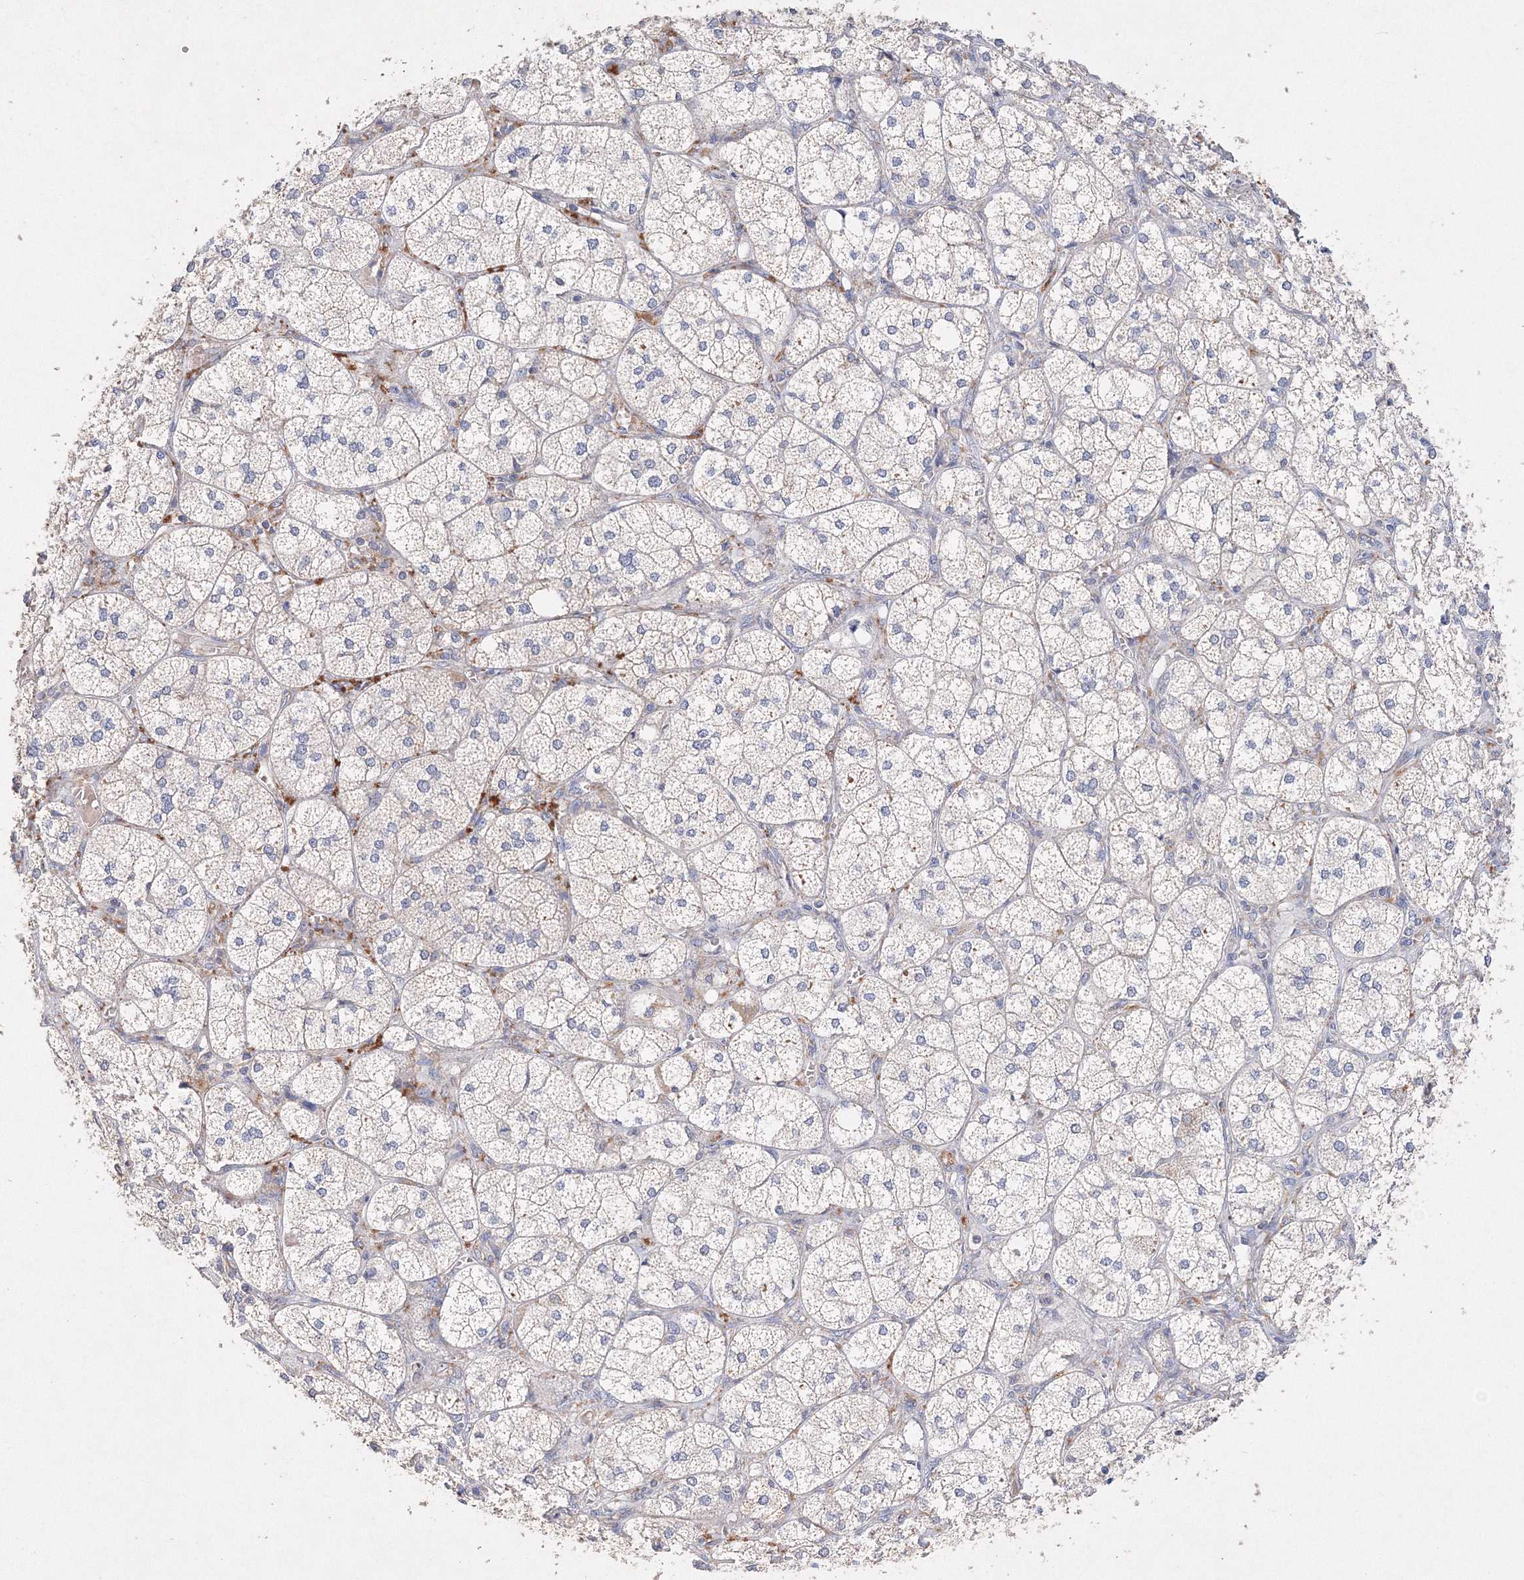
{"staining": {"intensity": "moderate", "quantity": "<25%", "location": "cytoplasmic/membranous"}, "tissue": "adrenal gland", "cell_type": "Glandular cells", "image_type": "normal", "snomed": [{"axis": "morphology", "description": "Normal tissue, NOS"}, {"axis": "topography", "description": "Adrenal gland"}], "caption": "This photomicrograph demonstrates immunohistochemistry staining of unremarkable adrenal gland, with low moderate cytoplasmic/membranous expression in approximately <25% of glandular cells.", "gene": "GLS", "patient": {"sex": "female", "age": 61}}